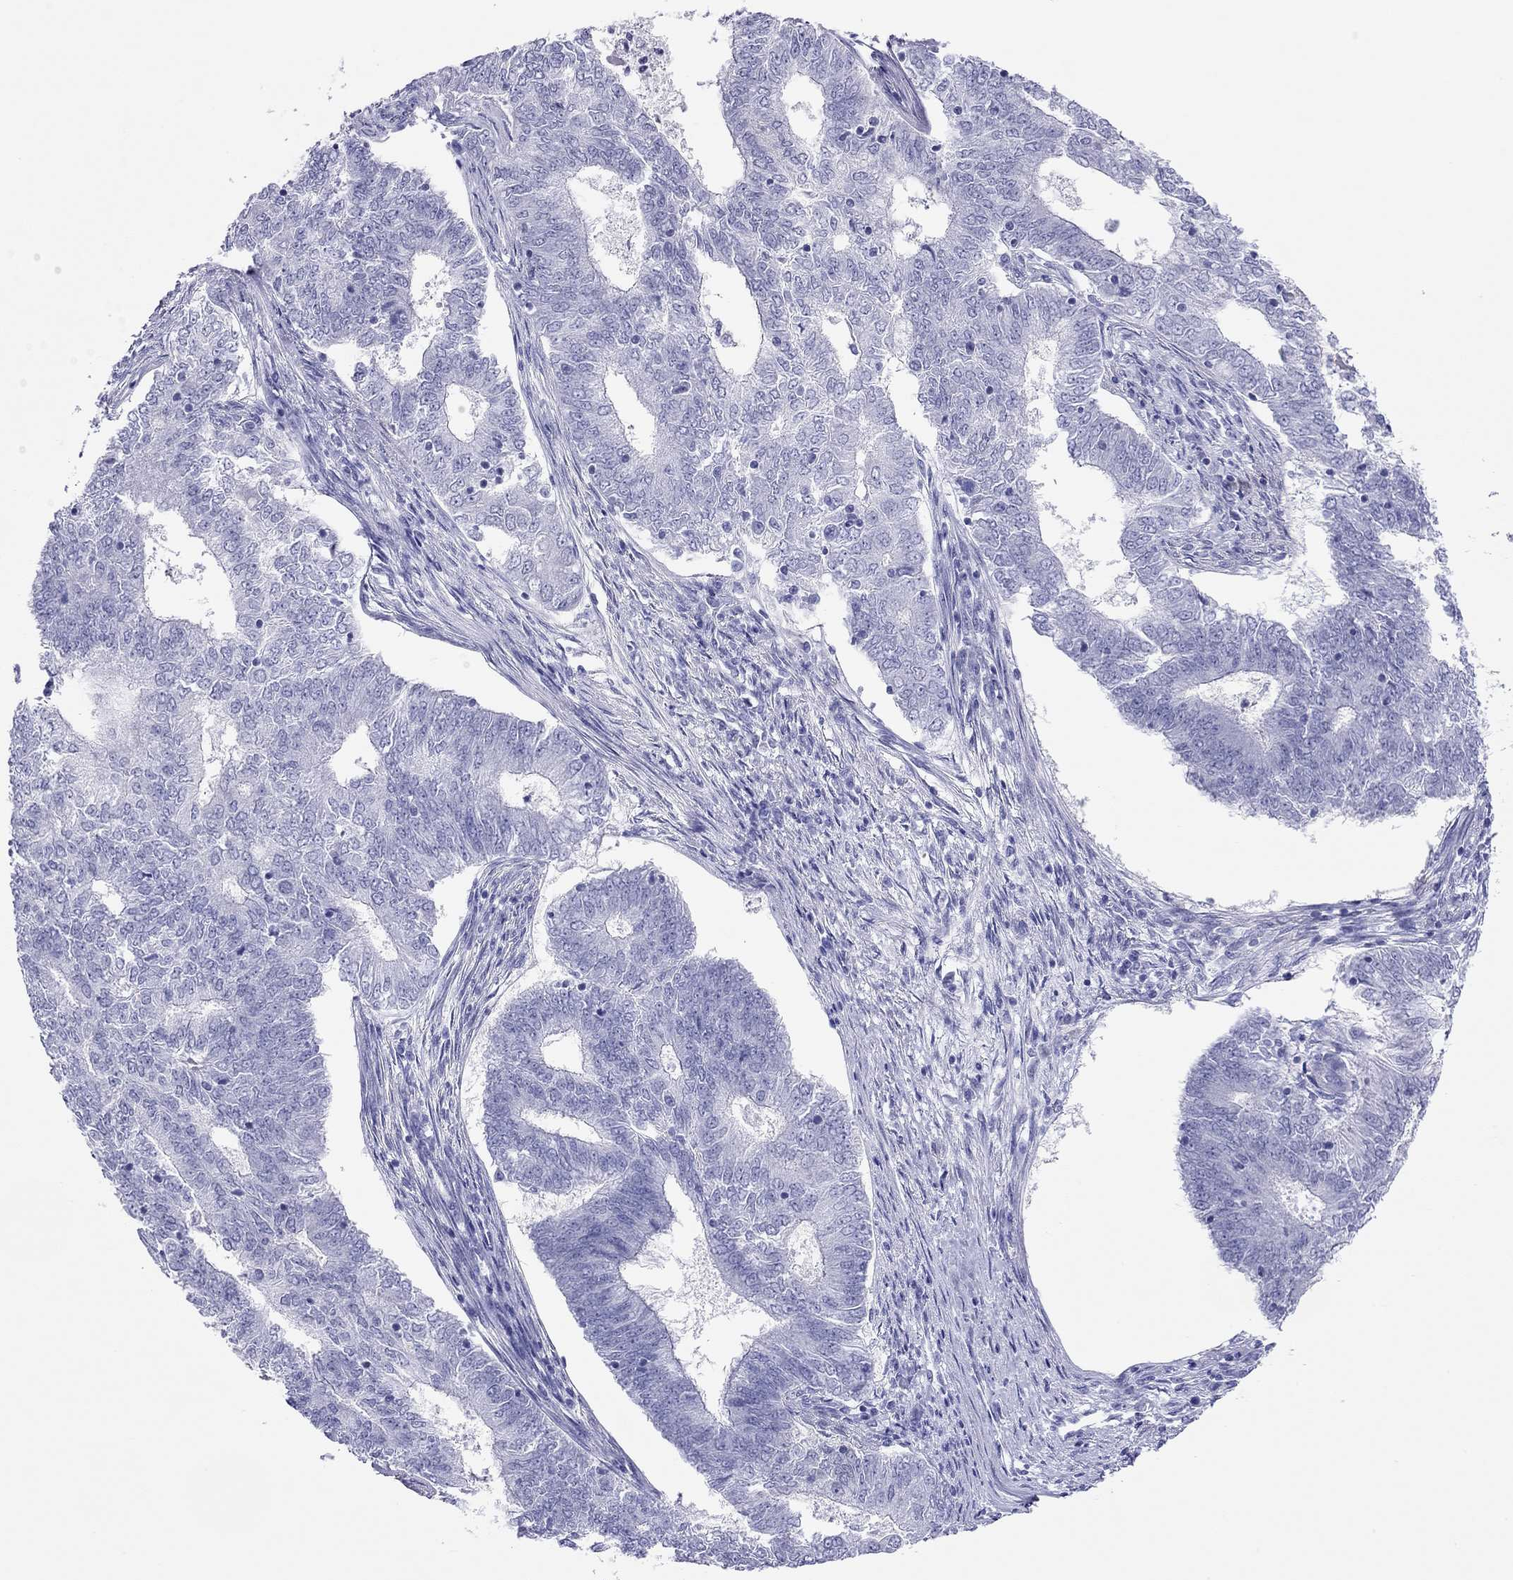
{"staining": {"intensity": "negative", "quantity": "none", "location": "none"}, "tissue": "endometrial cancer", "cell_type": "Tumor cells", "image_type": "cancer", "snomed": [{"axis": "morphology", "description": "Adenocarcinoma, NOS"}, {"axis": "topography", "description": "Endometrium"}], "caption": "Immunohistochemical staining of endometrial cancer reveals no significant expression in tumor cells.", "gene": "MYMX", "patient": {"sex": "female", "age": 62}}